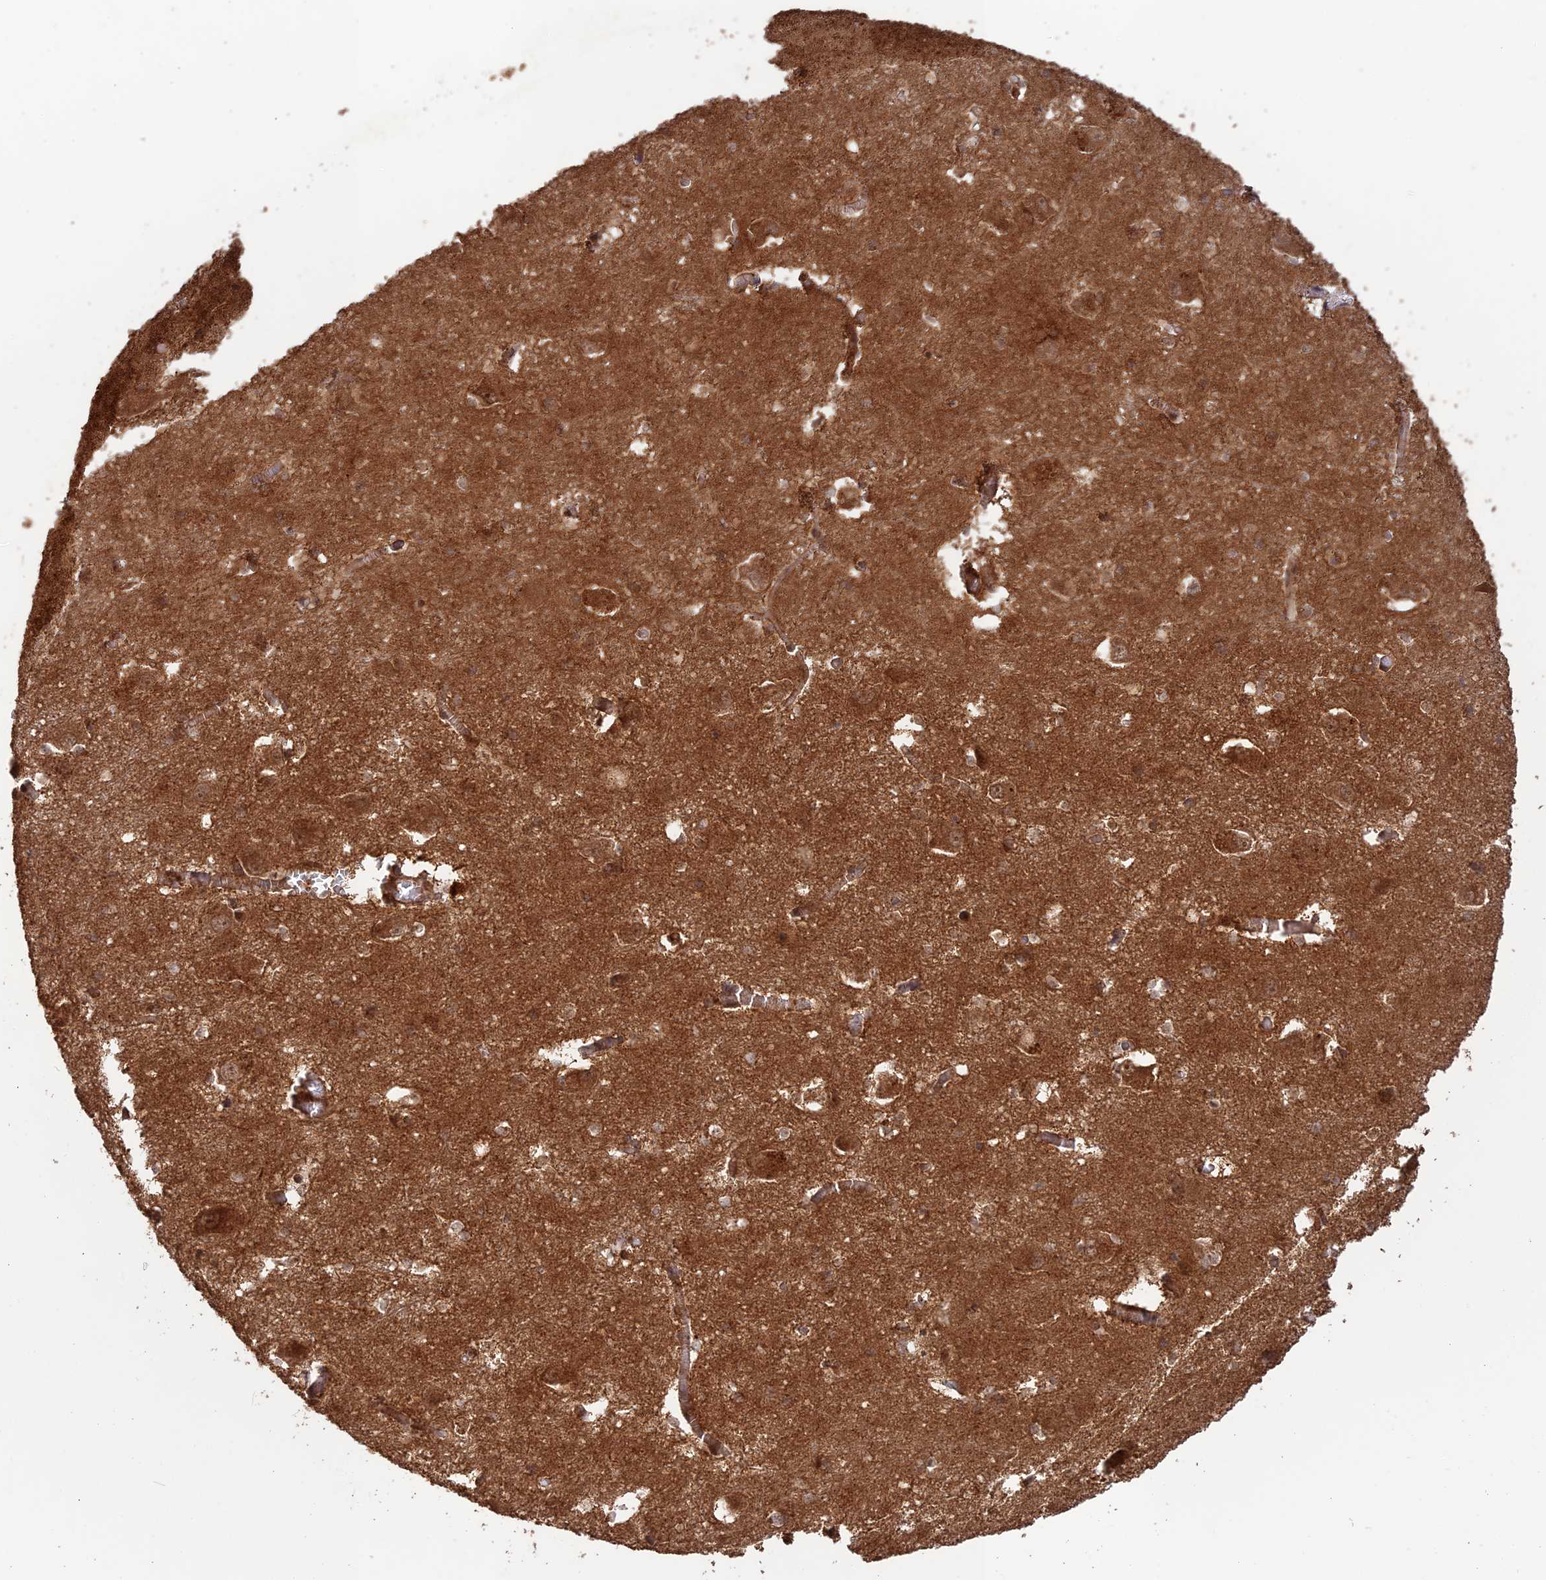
{"staining": {"intensity": "weak", "quantity": "<25%", "location": "cytoplasmic/membranous"}, "tissue": "caudate", "cell_type": "Glial cells", "image_type": "normal", "snomed": [{"axis": "morphology", "description": "Normal tissue, NOS"}, {"axis": "topography", "description": "Lateral ventricle wall"}], "caption": "Caudate stained for a protein using IHC demonstrates no expression glial cells.", "gene": "CCDC174", "patient": {"sex": "male", "age": 37}}